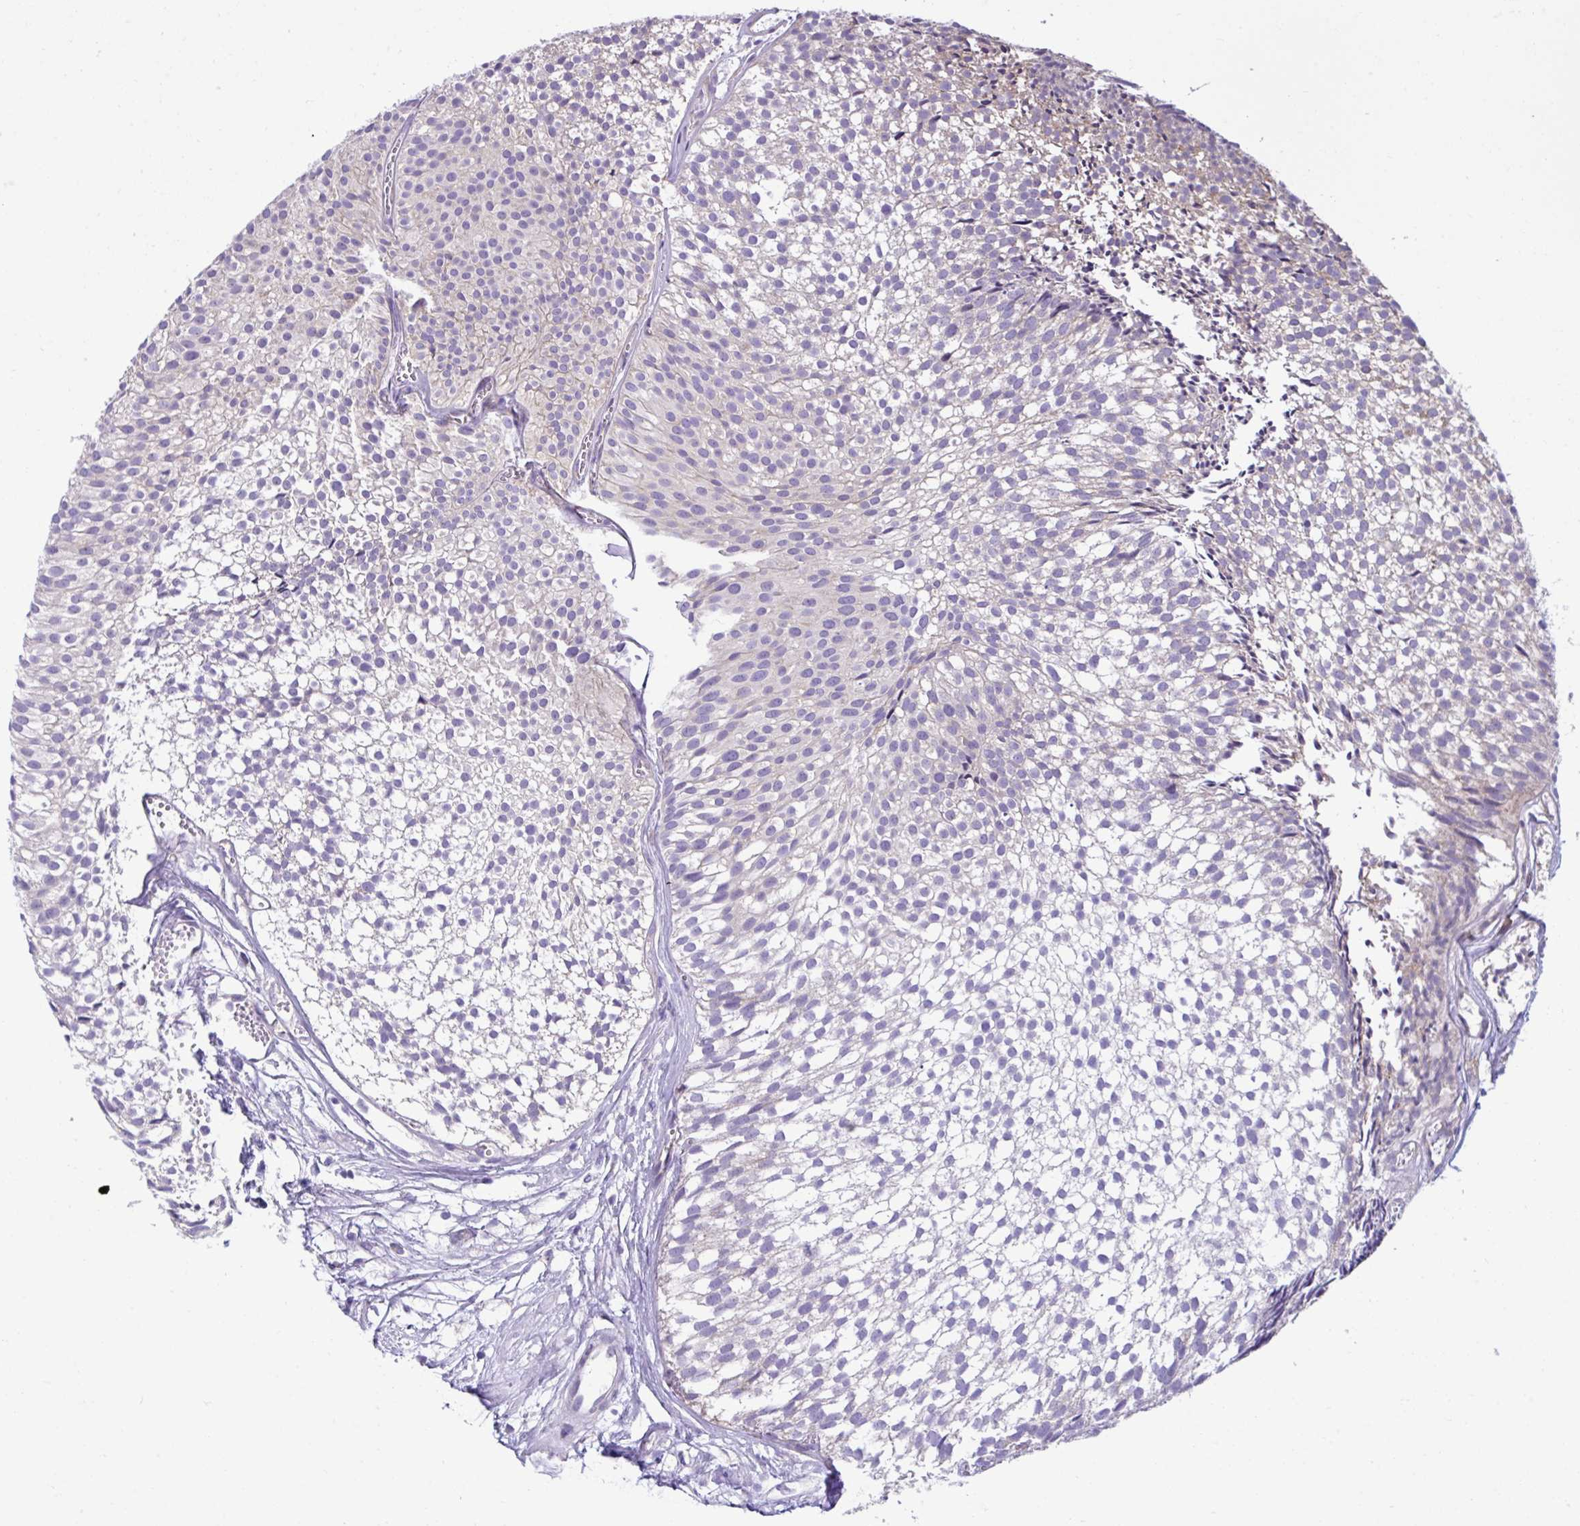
{"staining": {"intensity": "weak", "quantity": "<25%", "location": "cytoplasmic/membranous"}, "tissue": "urothelial cancer", "cell_type": "Tumor cells", "image_type": "cancer", "snomed": [{"axis": "morphology", "description": "Urothelial carcinoma, Low grade"}, {"axis": "topography", "description": "Urinary bladder"}], "caption": "Protein analysis of urothelial cancer shows no significant staining in tumor cells.", "gene": "RPL7", "patient": {"sex": "male", "age": 91}}